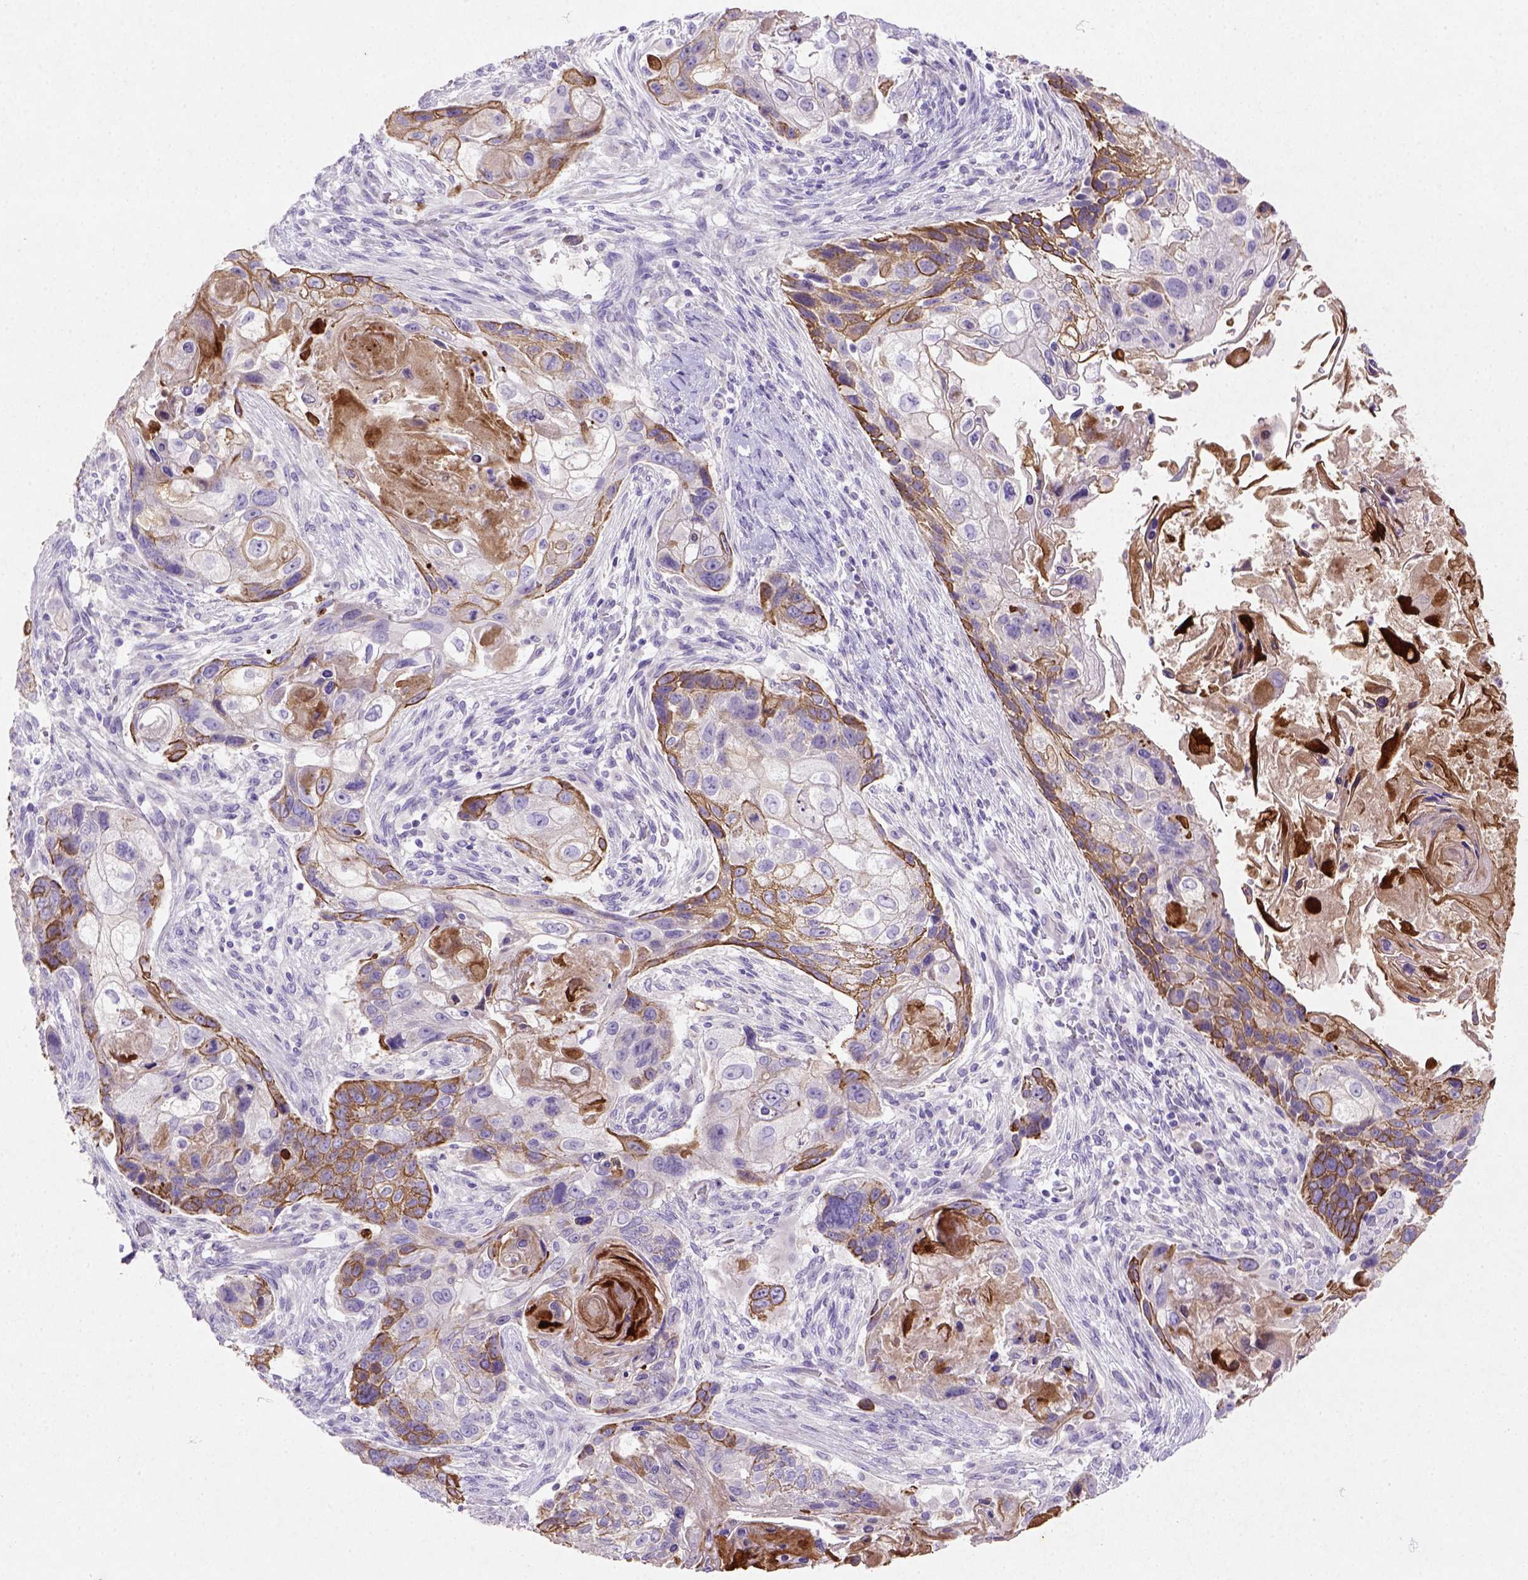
{"staining": {"intensity": "strong", "quantity": "<25%", "location": "cytoplasmic/membranous"}, "tissue": "lung cancer", "cell_type": "Tumor cells", "image_type": "cancer", "snomed": [{"axis": "morphology", "description": "Squamous cell carcinoma, NOS"}, {"axis": "topography", "description": "Lung"}], "caption": "A micrograph showing strong cytoplasmic/membranous staining in approximately <25% of tumor cells in lung cancer, as visualized by brown immunohistochemical staining.", "gene": "NUDT2", "patient": {"sex": "male", "age": 69}}